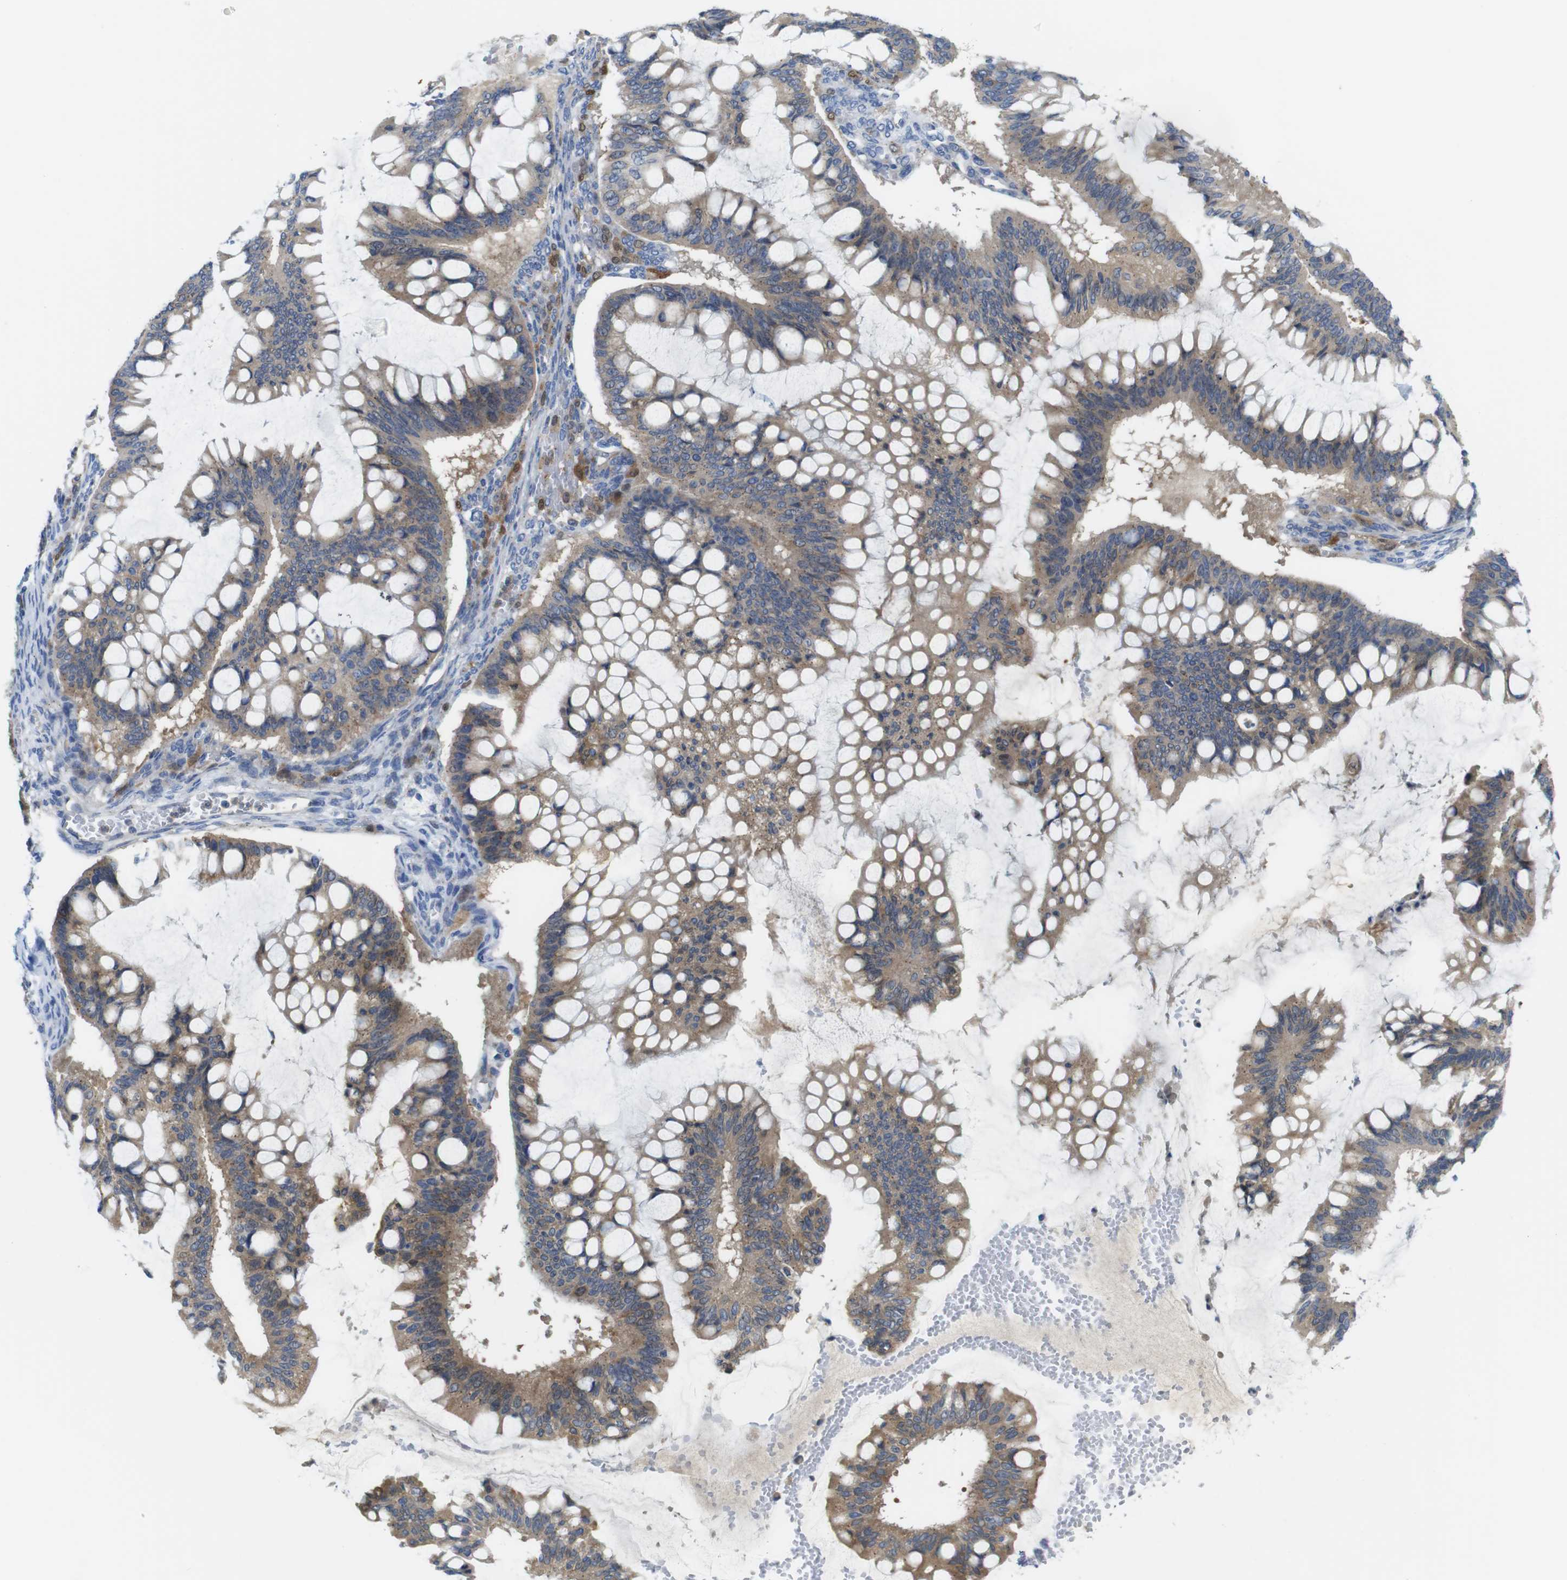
{"staining": {"intensity": "weak", "quantity": ">75%", "location": "cytoplasmic/membranous"}, "tissue": "ovarian cancer", "cell_type": "Tumor cells", "image_type": "cancer", "snomed": [{"axis": "morphology", "description": "Cystadenocarcinoma, mucinous, NOS"}, {"axis": "topography", "description": "Ovary"}], "caption": "IHC (DAB) staining of human ovarian cancer (mucinous cystadenocarcinoma) exhibits weak cytoplasmic/membranous protein expression in approximately >75% of tumor cells.", "gene": "DDRGK1", "patient": {"sex": "female", "age": 73}}